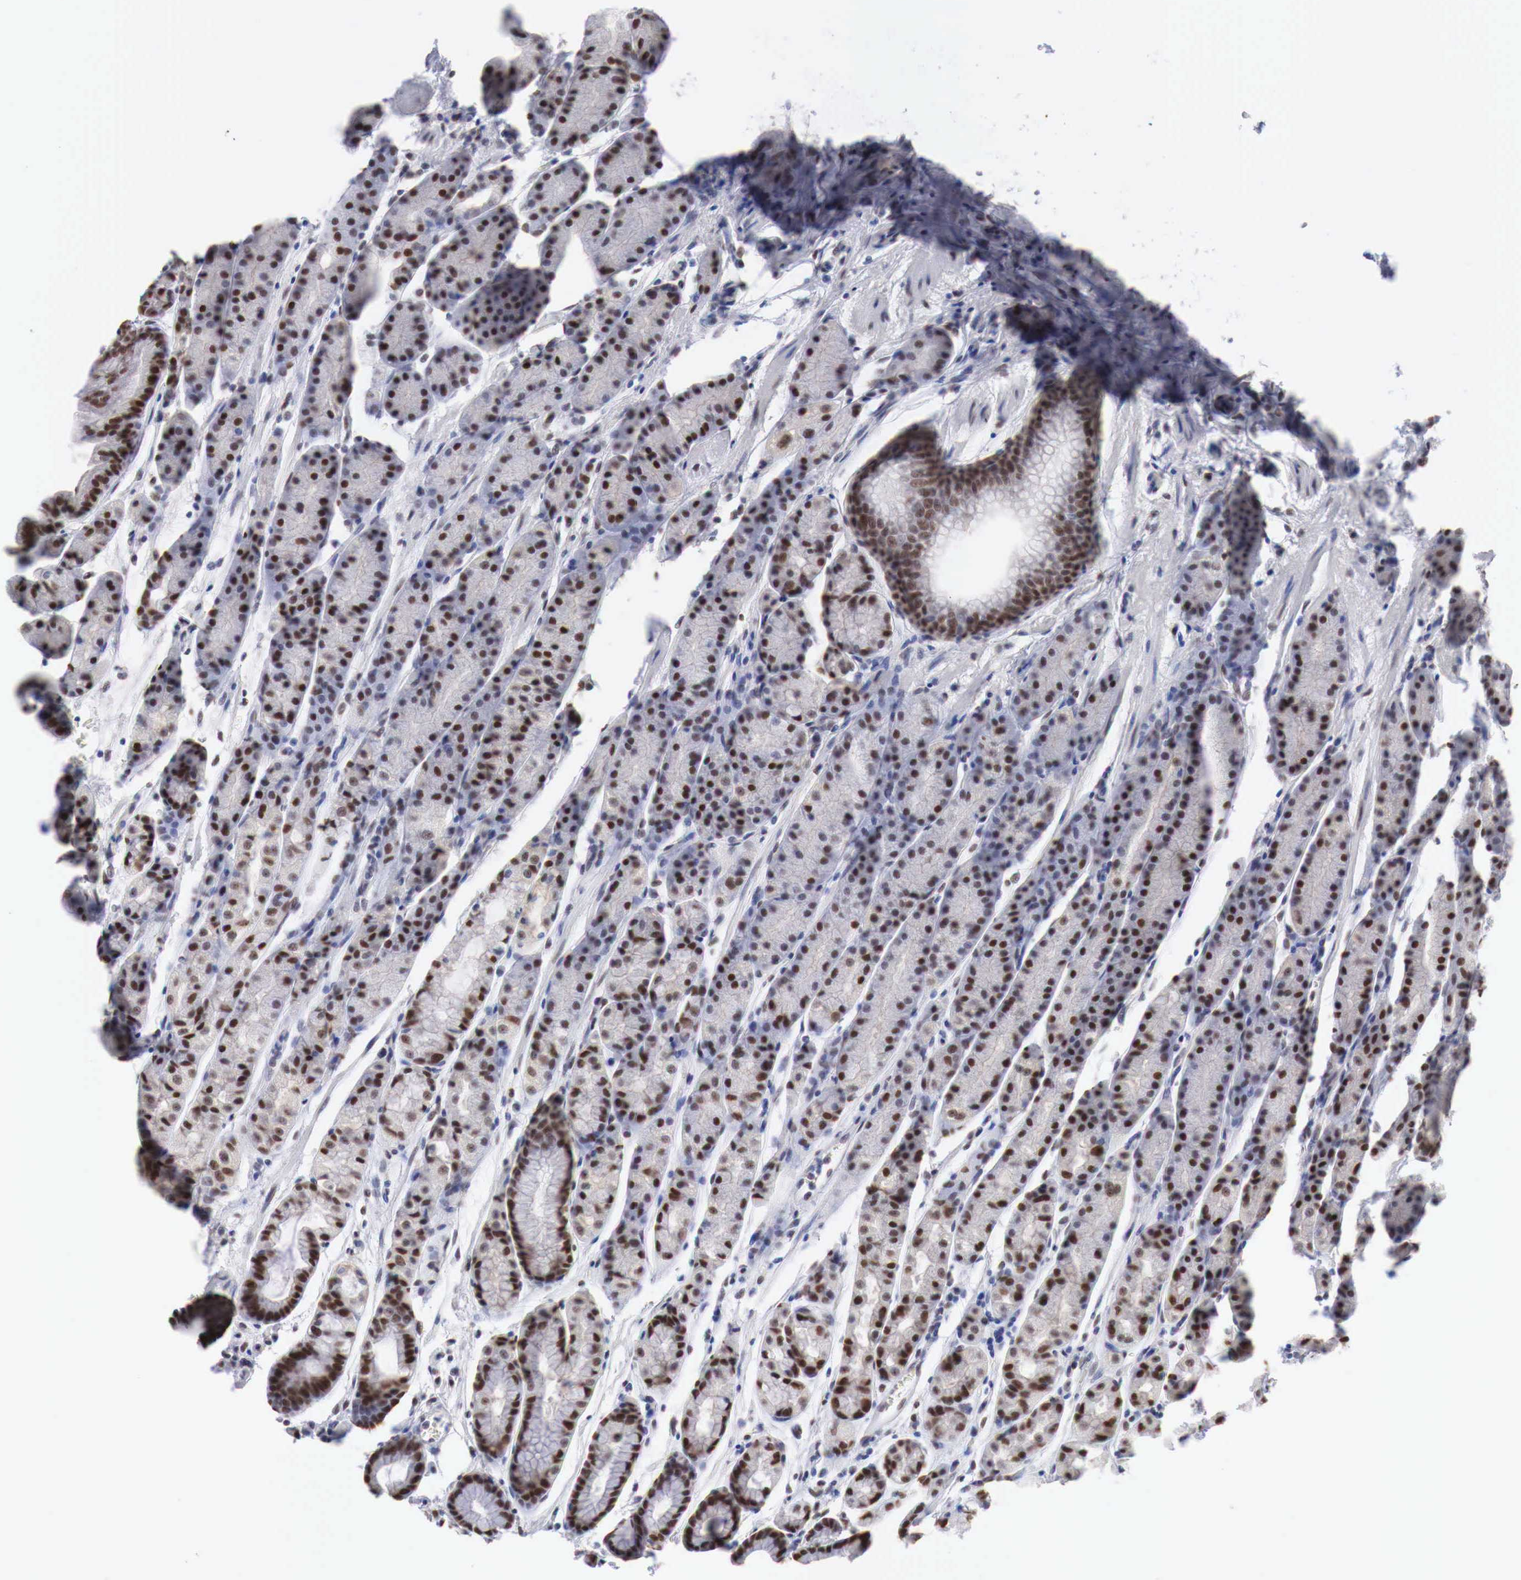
{"staining": {"intensity": "strong", "quantity": ">75%", "location": "nuclear"}, "tissue": "stomach", "cell_type": "Glandular cells", "image_type": "normal", "snomed": [{"axis": "morphology", "description": "Normal tissue, NOS"}, {"axis": "topography", "description": "Stomach, upper"}], "caption": "The immunohistochemical stain labels strong nuclear positivity in glandular cells of benign stomach. The staining was performed using DAB (3,3'-diaminobenzidine), with brown indicating positive protein expression. Nuclei are stained blue with hematoxylin.", "gene": "FOXP2", "patient": {"sex": "male", "age": 72}}